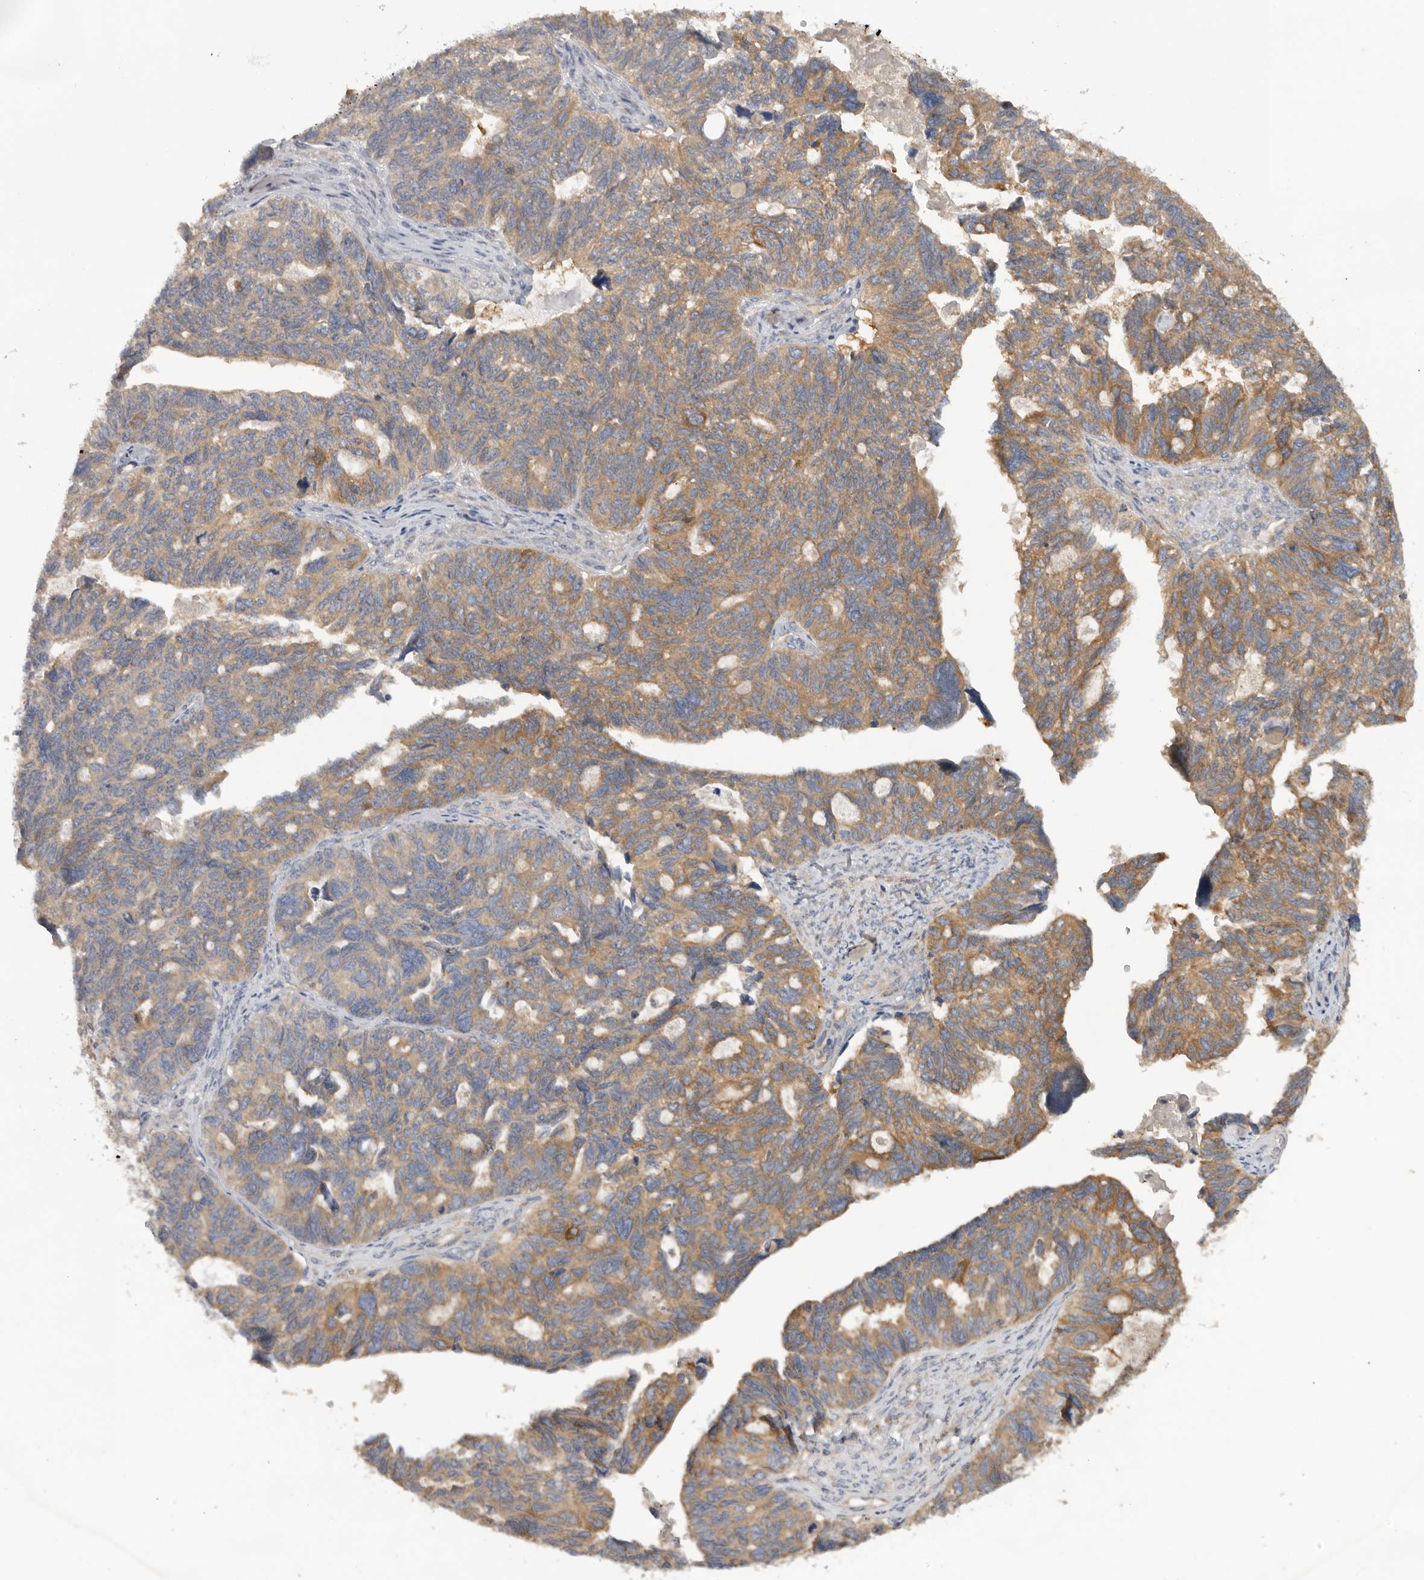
{"staining": {"intensity": "moderate", "quantity": ">75%", "location": "cytoplasmic/membranous"}, "tissue": "ovarian cancer", "cell_type": "Tumor cells", "image_type": "cancer", "snomed": [{"axis": "morphology", "description": "Cystadenocarcinoma, serous, NOS"}, {"axis": "topography", "description": "Ovary"}], "caption": "Ovarian cancer stained for a protein (brown) shows moderate cytoplasmic/membranous positive expression in approximately >75% of tumor cells.", "gene": "PPP1R42", "patient": {"sex": "female", "age": 79}}